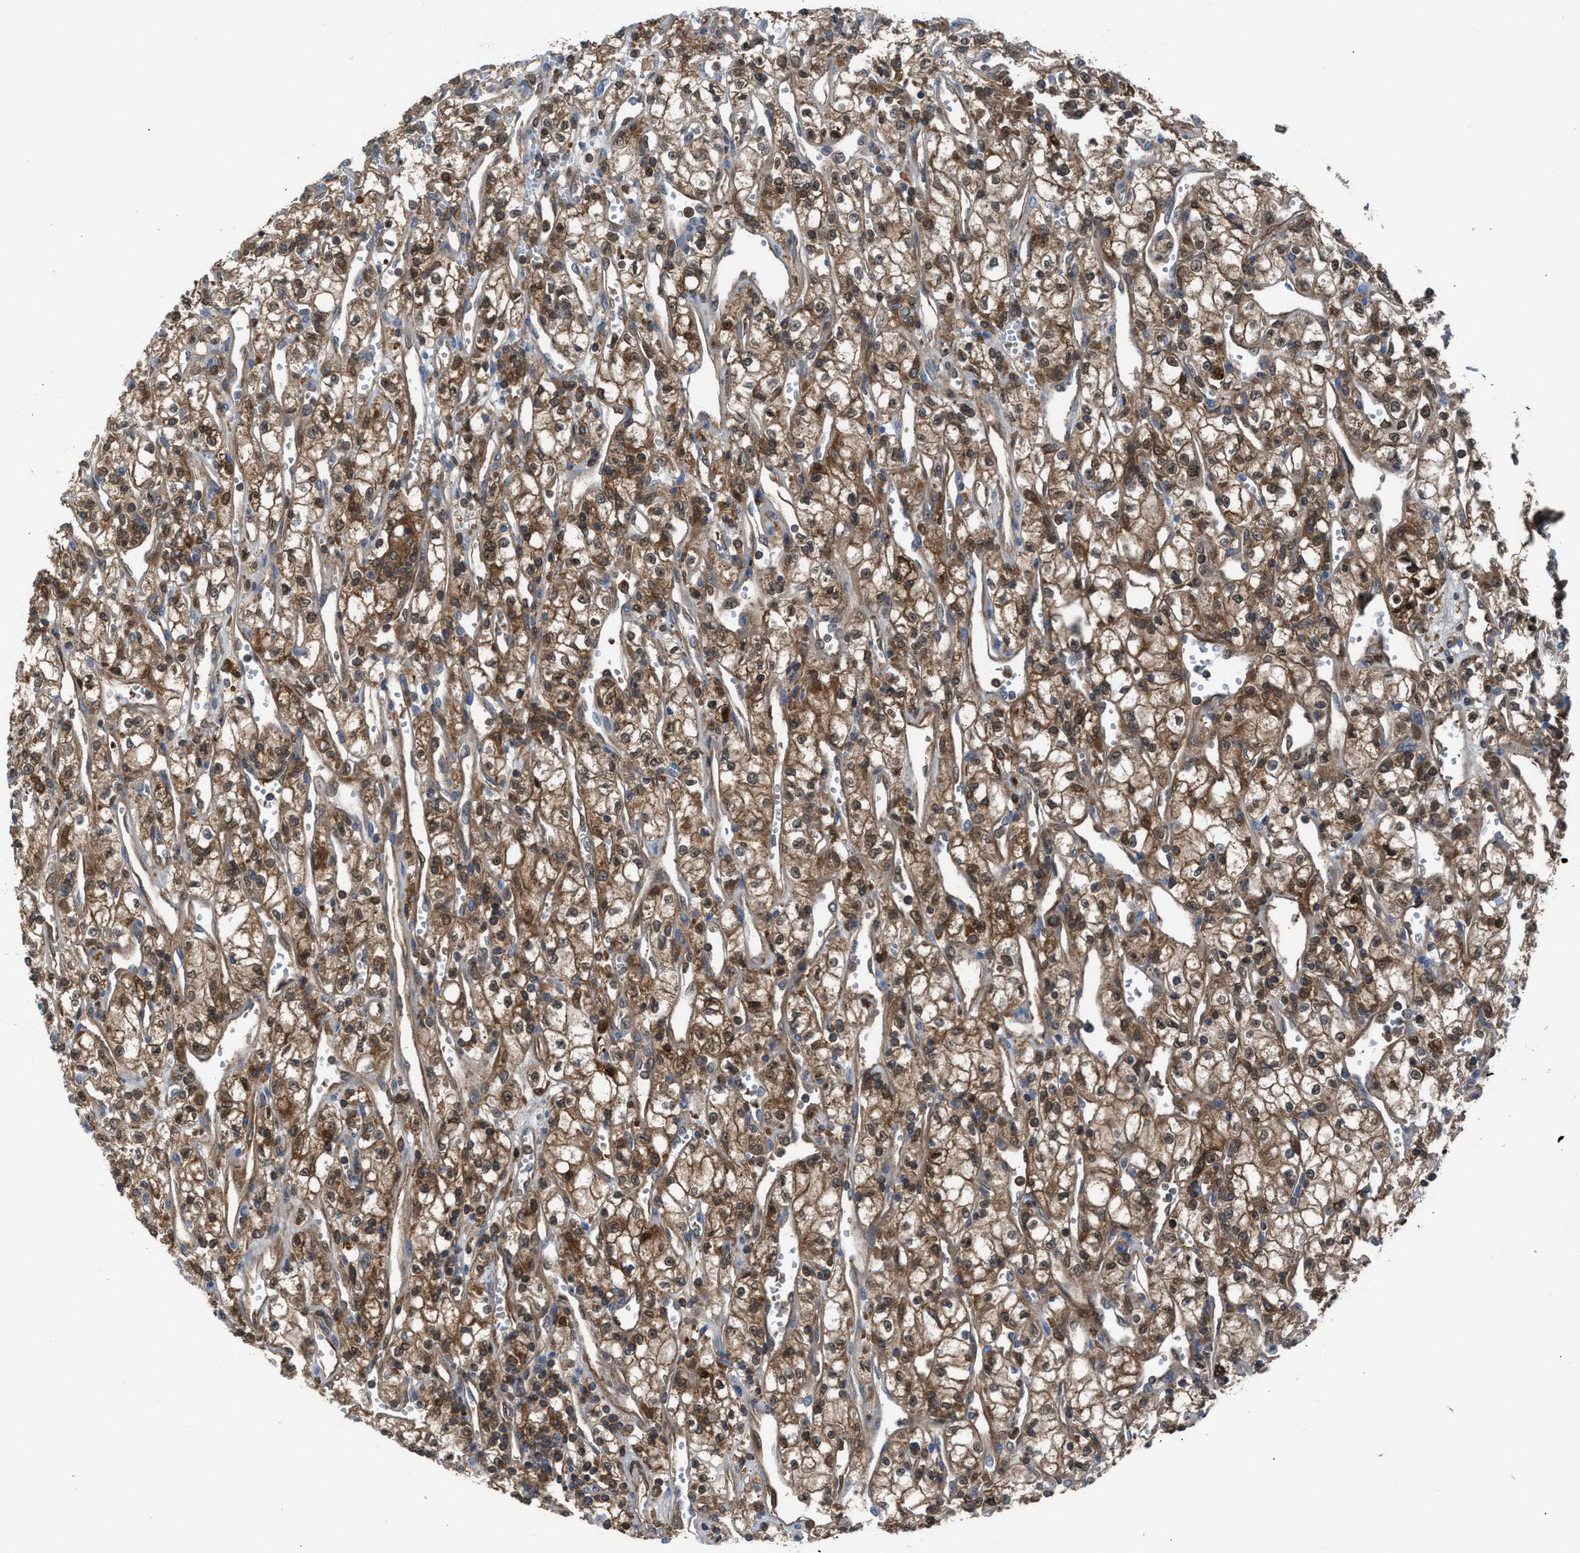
{"staining": {"intensity": "moderate", "quantity": ">75%", "location": "cytoplasmic/membranous"}, "tissue": "renal cancer", "cell_type": "Tumor cells", "image_type": "cancer", "snomed": [{"axis": "morphology", "description": "Adenocarcinoma, NOS"}, {"axis": "topography", "description": "Kidney"}], "caption": "Immunohistochemical staining of renal cancer (adenocarcinoma) demonstrates medium levels of moderate cytoplasmic/membranous protein positivity in approximately >75% of tumor cells. (IHC, brightfield microscopy, high magnification).", "gene": "TPK1", "patient": {"sex": "male", "age": 59}}